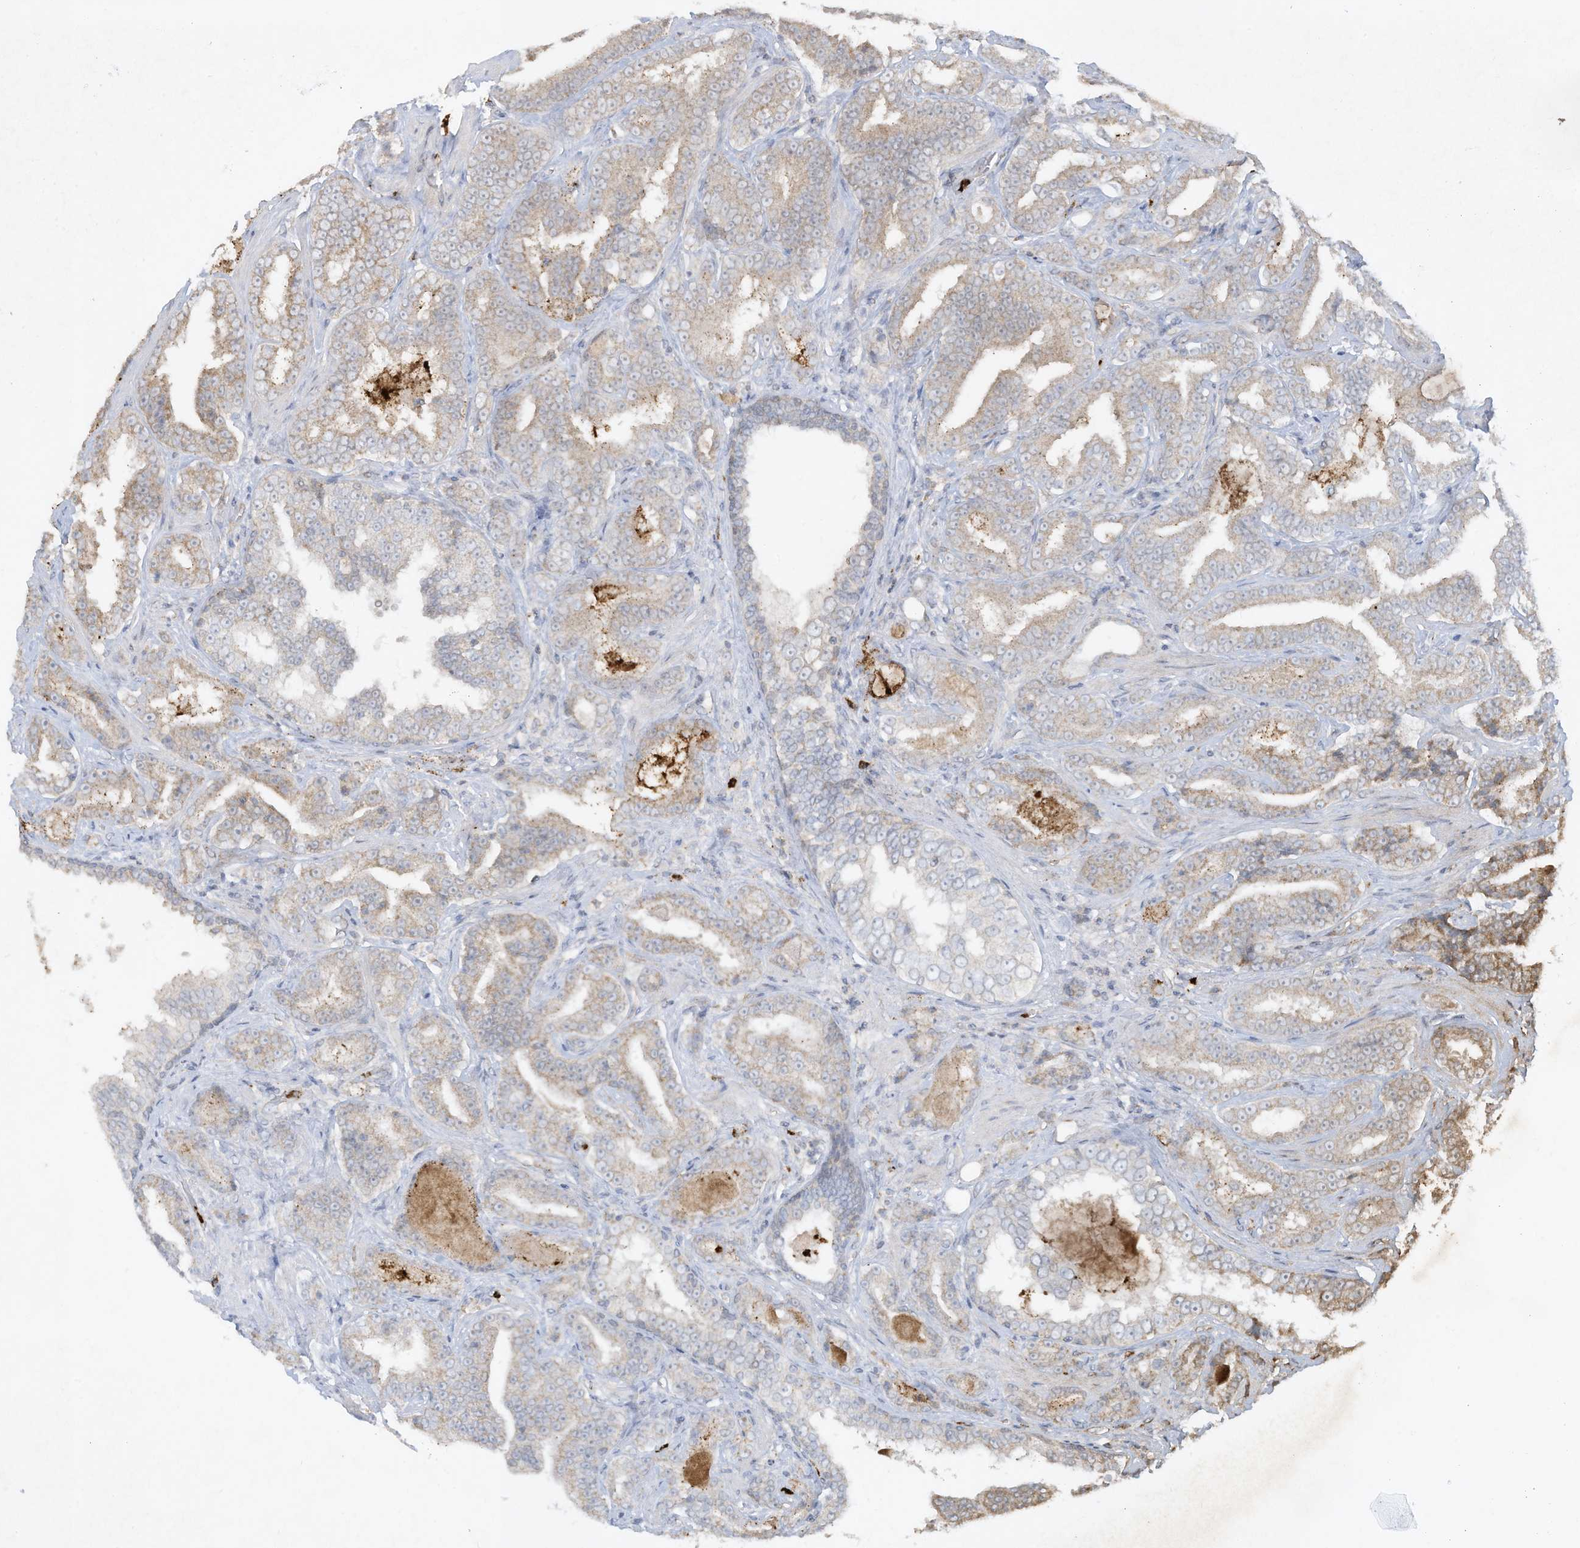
{"staining": {"intensity": "weak", "quantity": ">75%", "location": "cytoplasmic/membranous"}, "tissue": "prostate cancer", "cell_type": "Tumor cells", "image_type": "cancer", "snomed": [{"axis": "morphology", "description": "Adenocarcinoma, Low grade"}, {"axis": "topography", "description": "Prostate"}], "caption": "Immunohistochemistry photomicrograph of prostate adenocarcinoma (low-grade) stained for a protein (brown), which reveals low levels of weak cytoplasmic/membranous expression in about >75% of tumor cells.", "gene": "CHRNA4", "patient": {"sex": "male", "age": 60}}